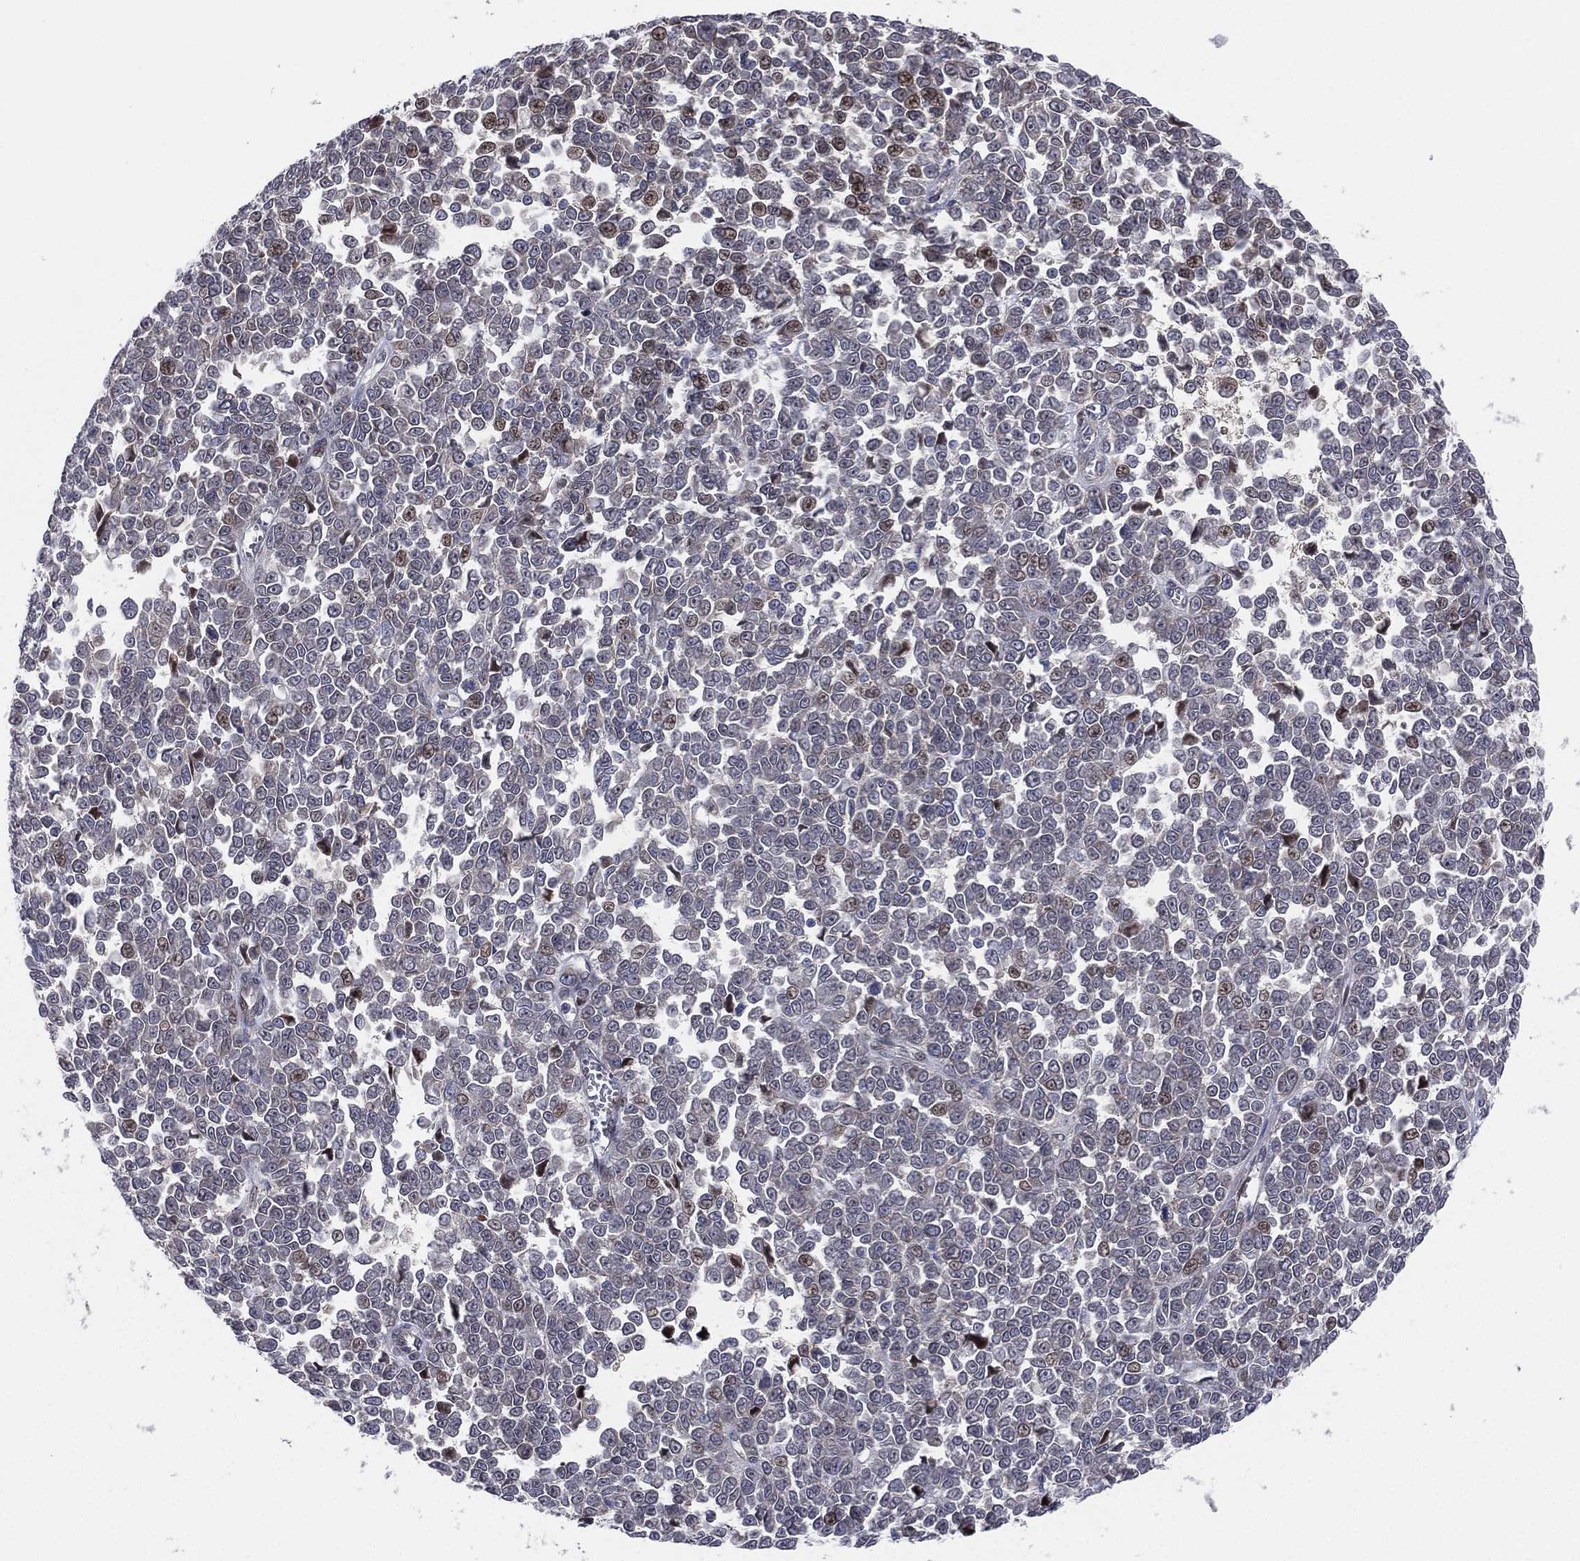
{"staining": {"intensity": "weak", "quantity": "<25%", "location": "cytoplasmic/membranous"}, "tissue": "melanoma", "cell_type": "Tumor cells", "image_type": "cancer", "snomed": [{"axis": "morphology", "description": "Malignant melanoma, NOS"}, {"axis": "topography", "description": "Skin"}], "caption": "The micrograph shows no significant staining in tumor cells of malignant melanoma.", "gene": "UTP14A", "patient": {"sex": "female", "age": 95}}